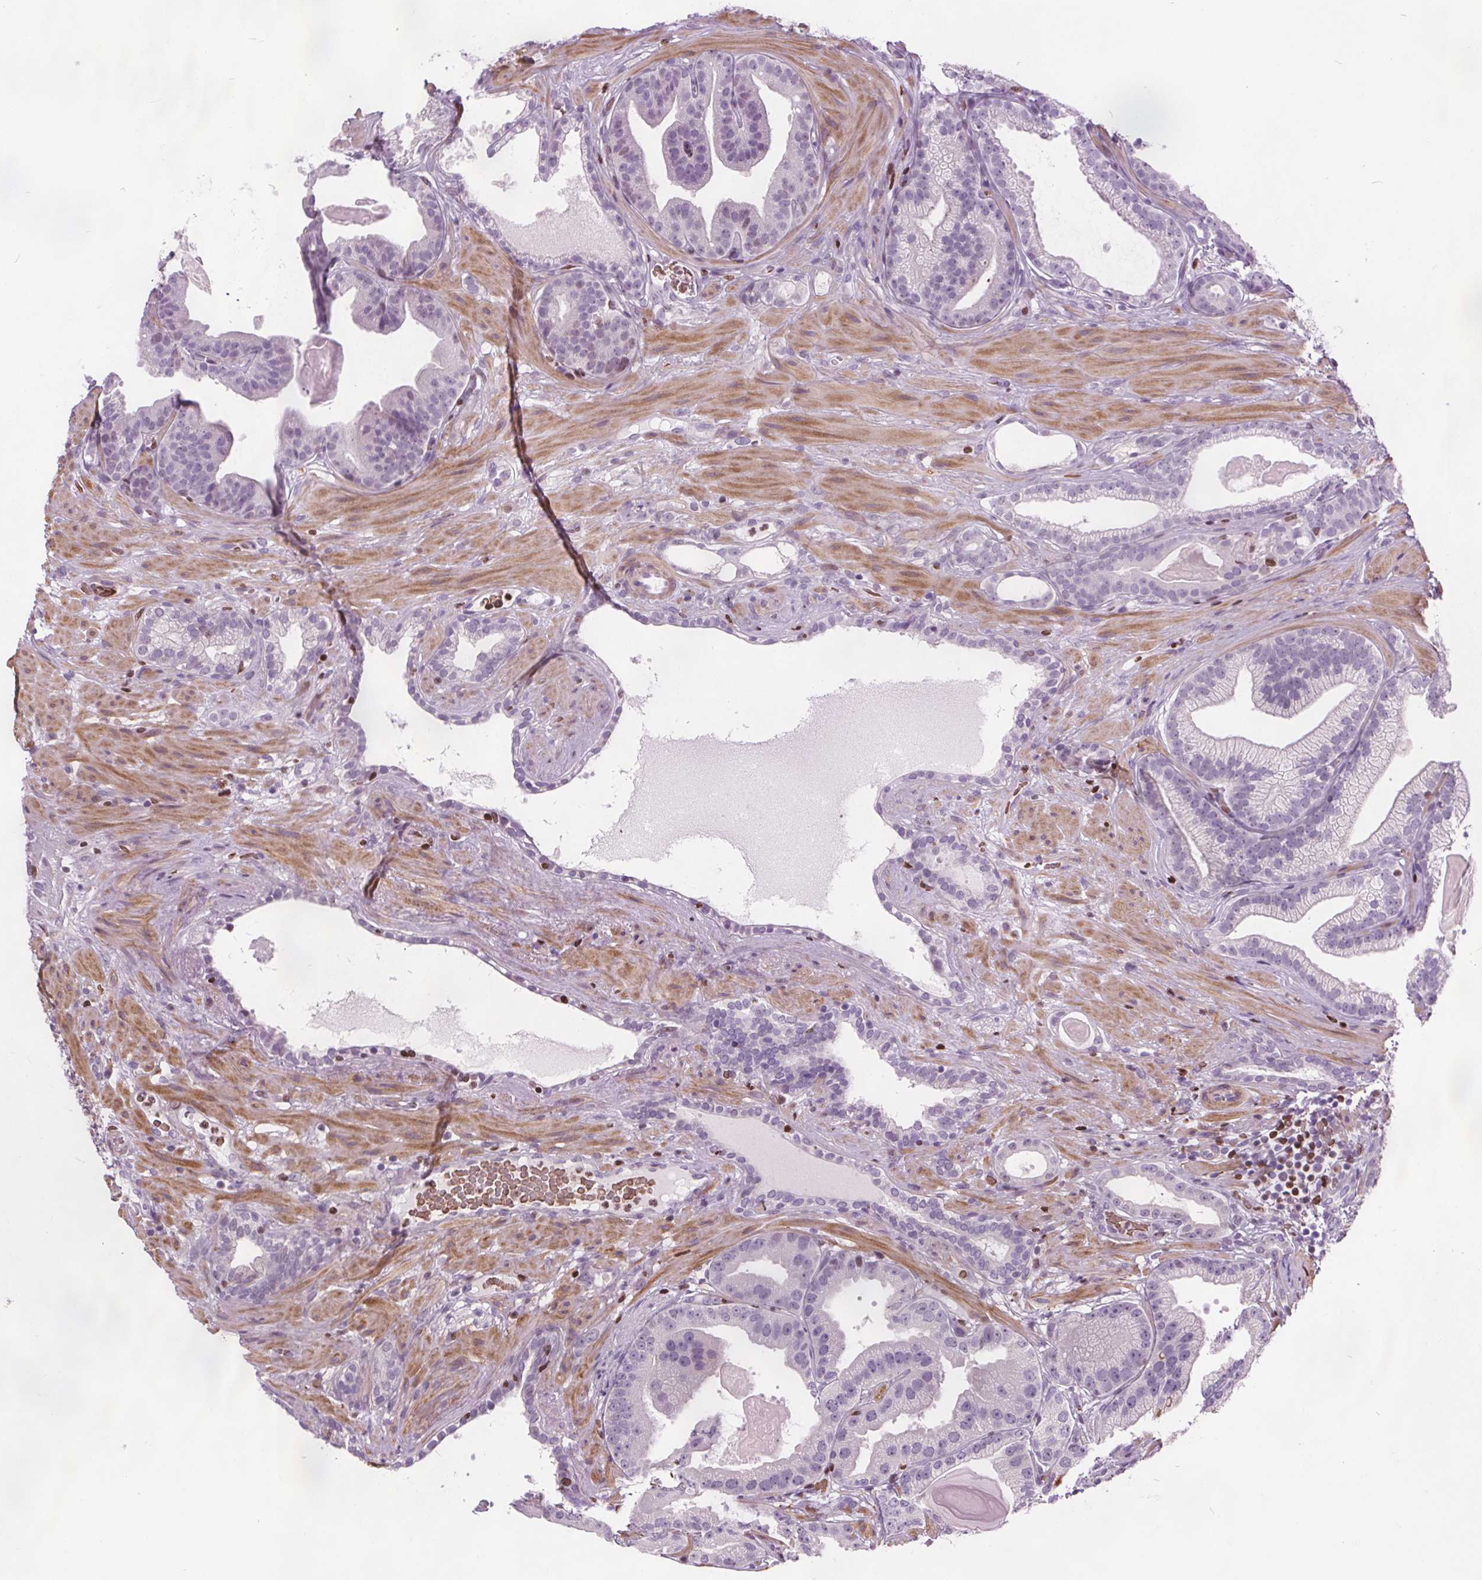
{"staining": {"intensity": "negative", "quantity": "none", "location": "none"}, "tissue": "prostate cancer", "cell_type": "Tumor cells", "image_type": "cancer", "snomed": [{"axis": "morphology", "description": "Adenocarcinoma, Low grade"}, {"axis": "topography", "description": "Prostate"}], "caption": "DAB (3,3'-diaminobenzidine) immunohistochemical staining of low-grade adenocarcinoma (prostate) displays no significant staining in tumor cells.", "gene": "ISLR2", "patient": {"sex": "male", "age": 57}}